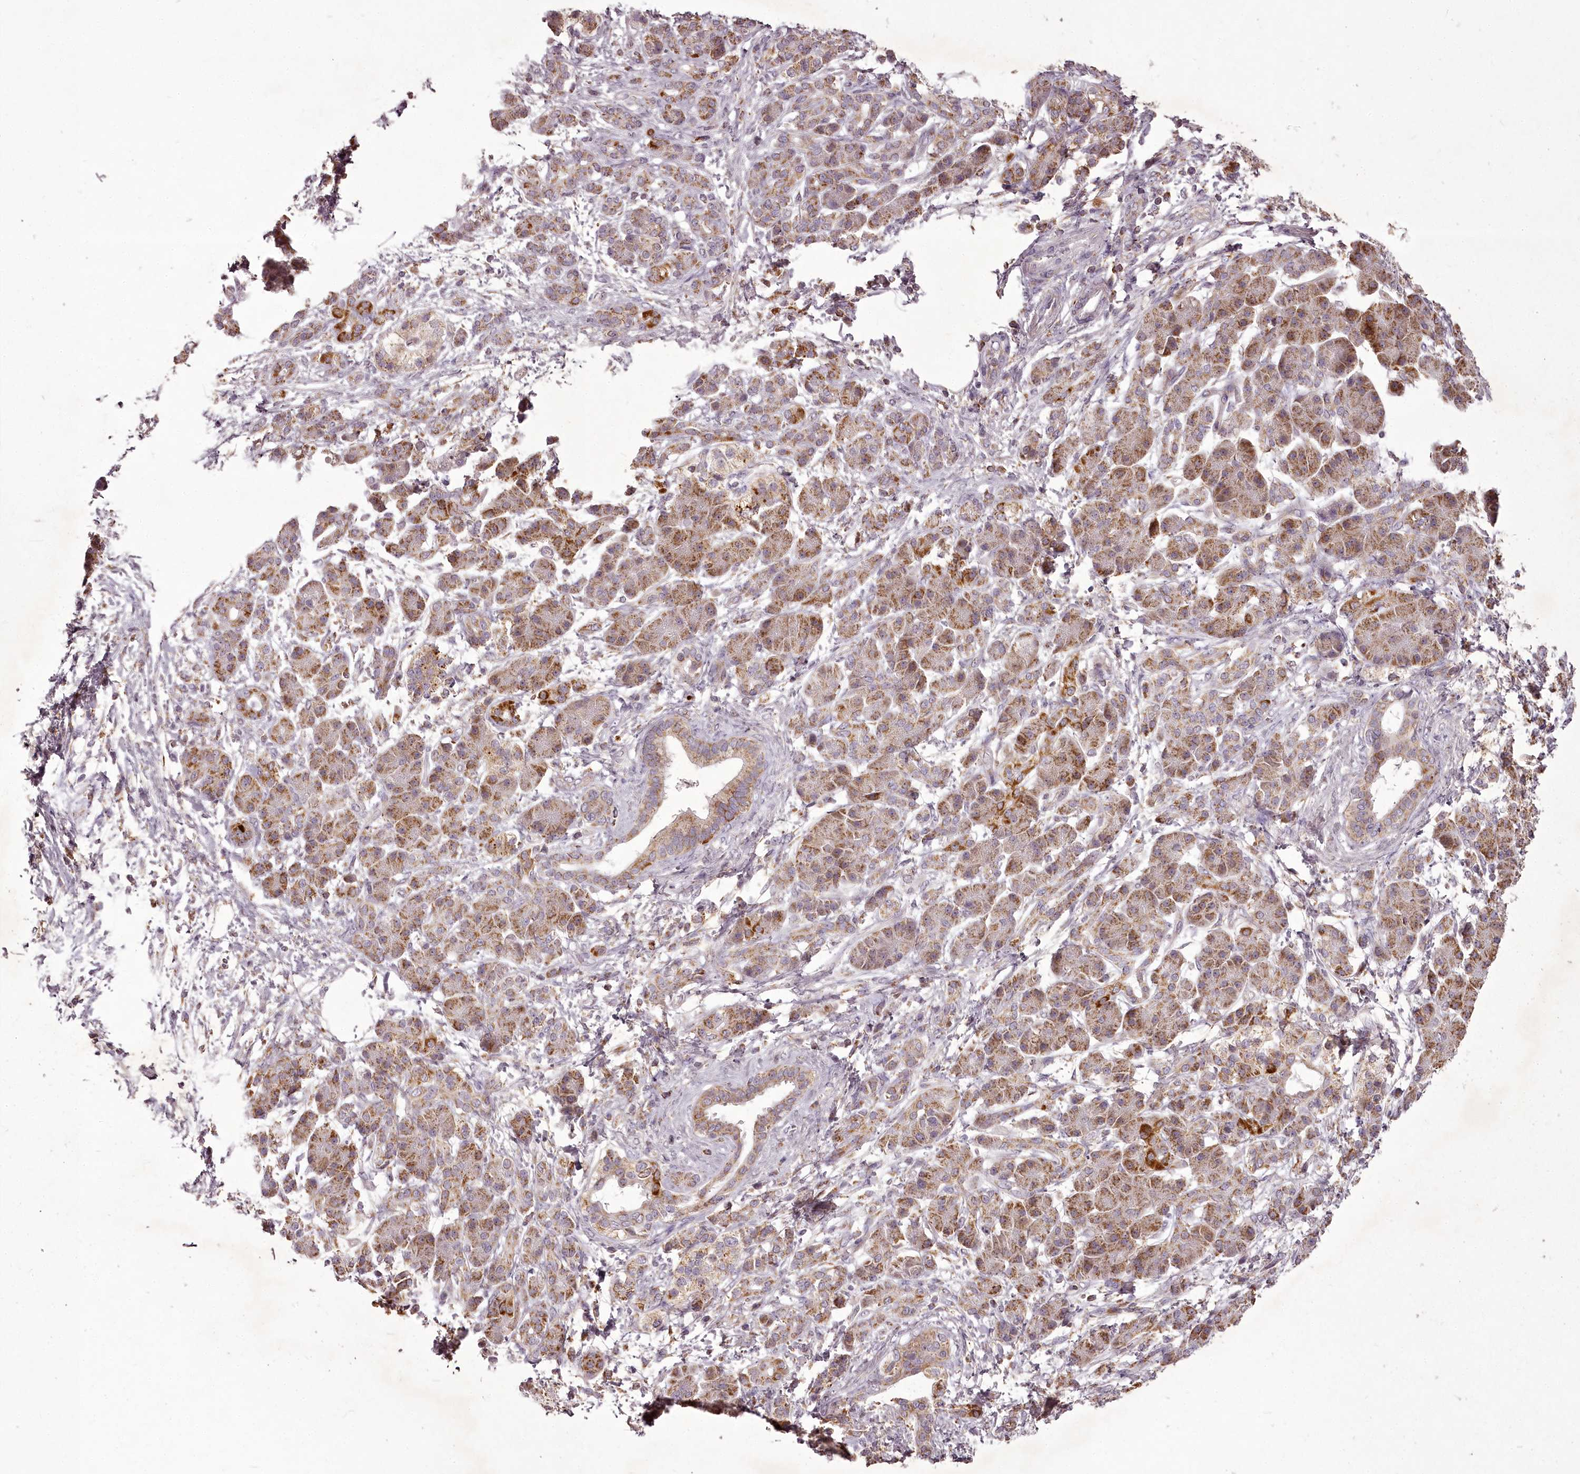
{"staining": {"intensity": "weak", "quantity": ">75%", "location": "cytoplasmic/membranous"}, "tissue": "pancreatic cancer", "cell_type": "Tumor cells", "image_type": "cancer", "snomed": [{"axis": "morphology", "description": "Adenocarcinoma, NOS"}, {"axis": "topography", "description": "Pancreas"}], "caption": "Immunohistochemical staining of pancreatic cancer (adenocarcinoma) shows low levels of weak cytoplasmic/membranous protein staining in approximately >75% of tumor cells. (Brightfield microscopy of DAB IHC at high magnification).", "gene": "CHCHD2", "patient": {"sex": "female", "age": 55}}